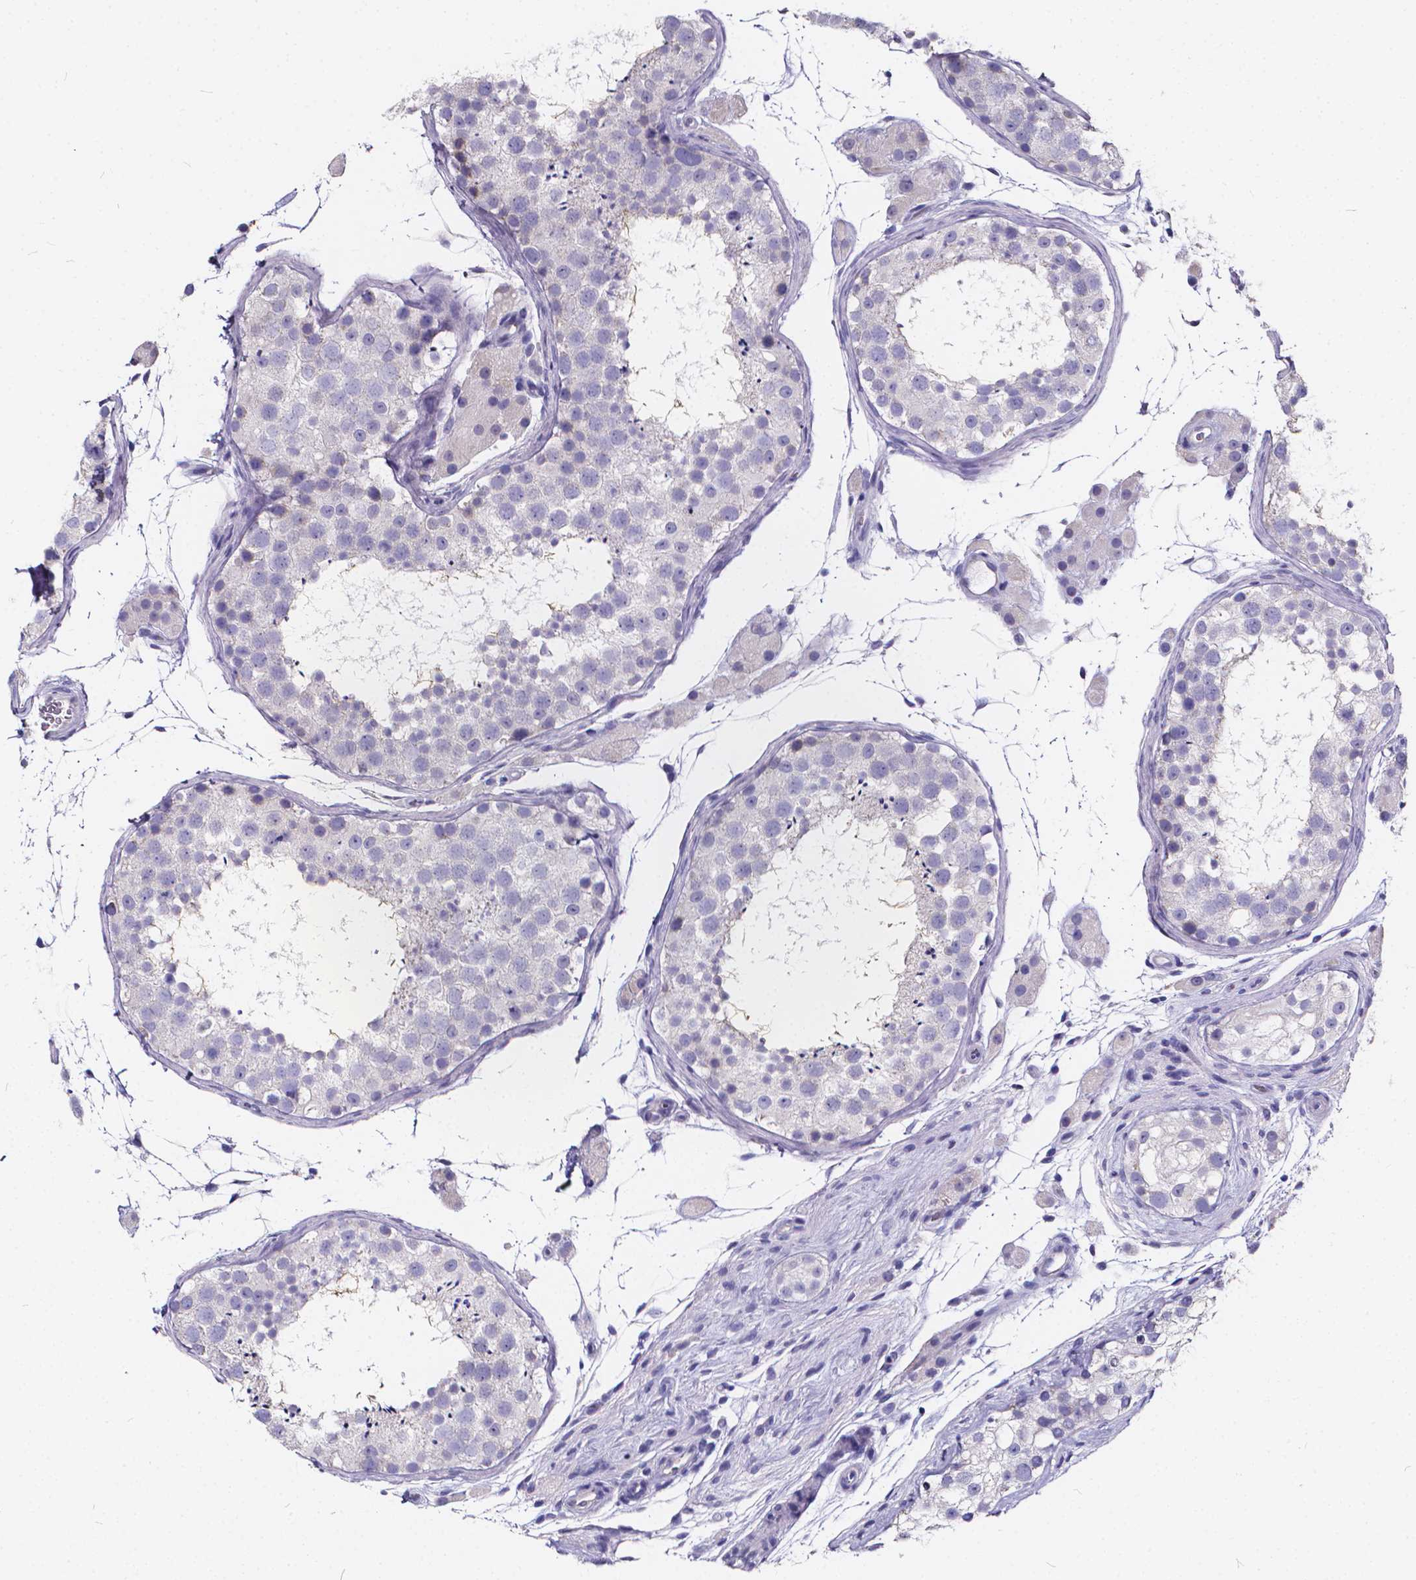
{"staining": {"intensity": "negative", "quantity": "none", "location": "none"}, "tissue": "testis", "cell_type": "Cells in seminiferous ducts", "image_type": "normal", "snomed": [{"axis": "morphology", "description": "Normal tissue, NOS"}, {"axis": "topography", "description": "Testis"}], "caption": "Immunohistochemistry photomicrograph of benign testis stained for a protein (brown), which demonstrates no positivity in cells in seminiferous ducts.", "gene": "SPEF2", "patient": {"sex": "male", "age": 41}}